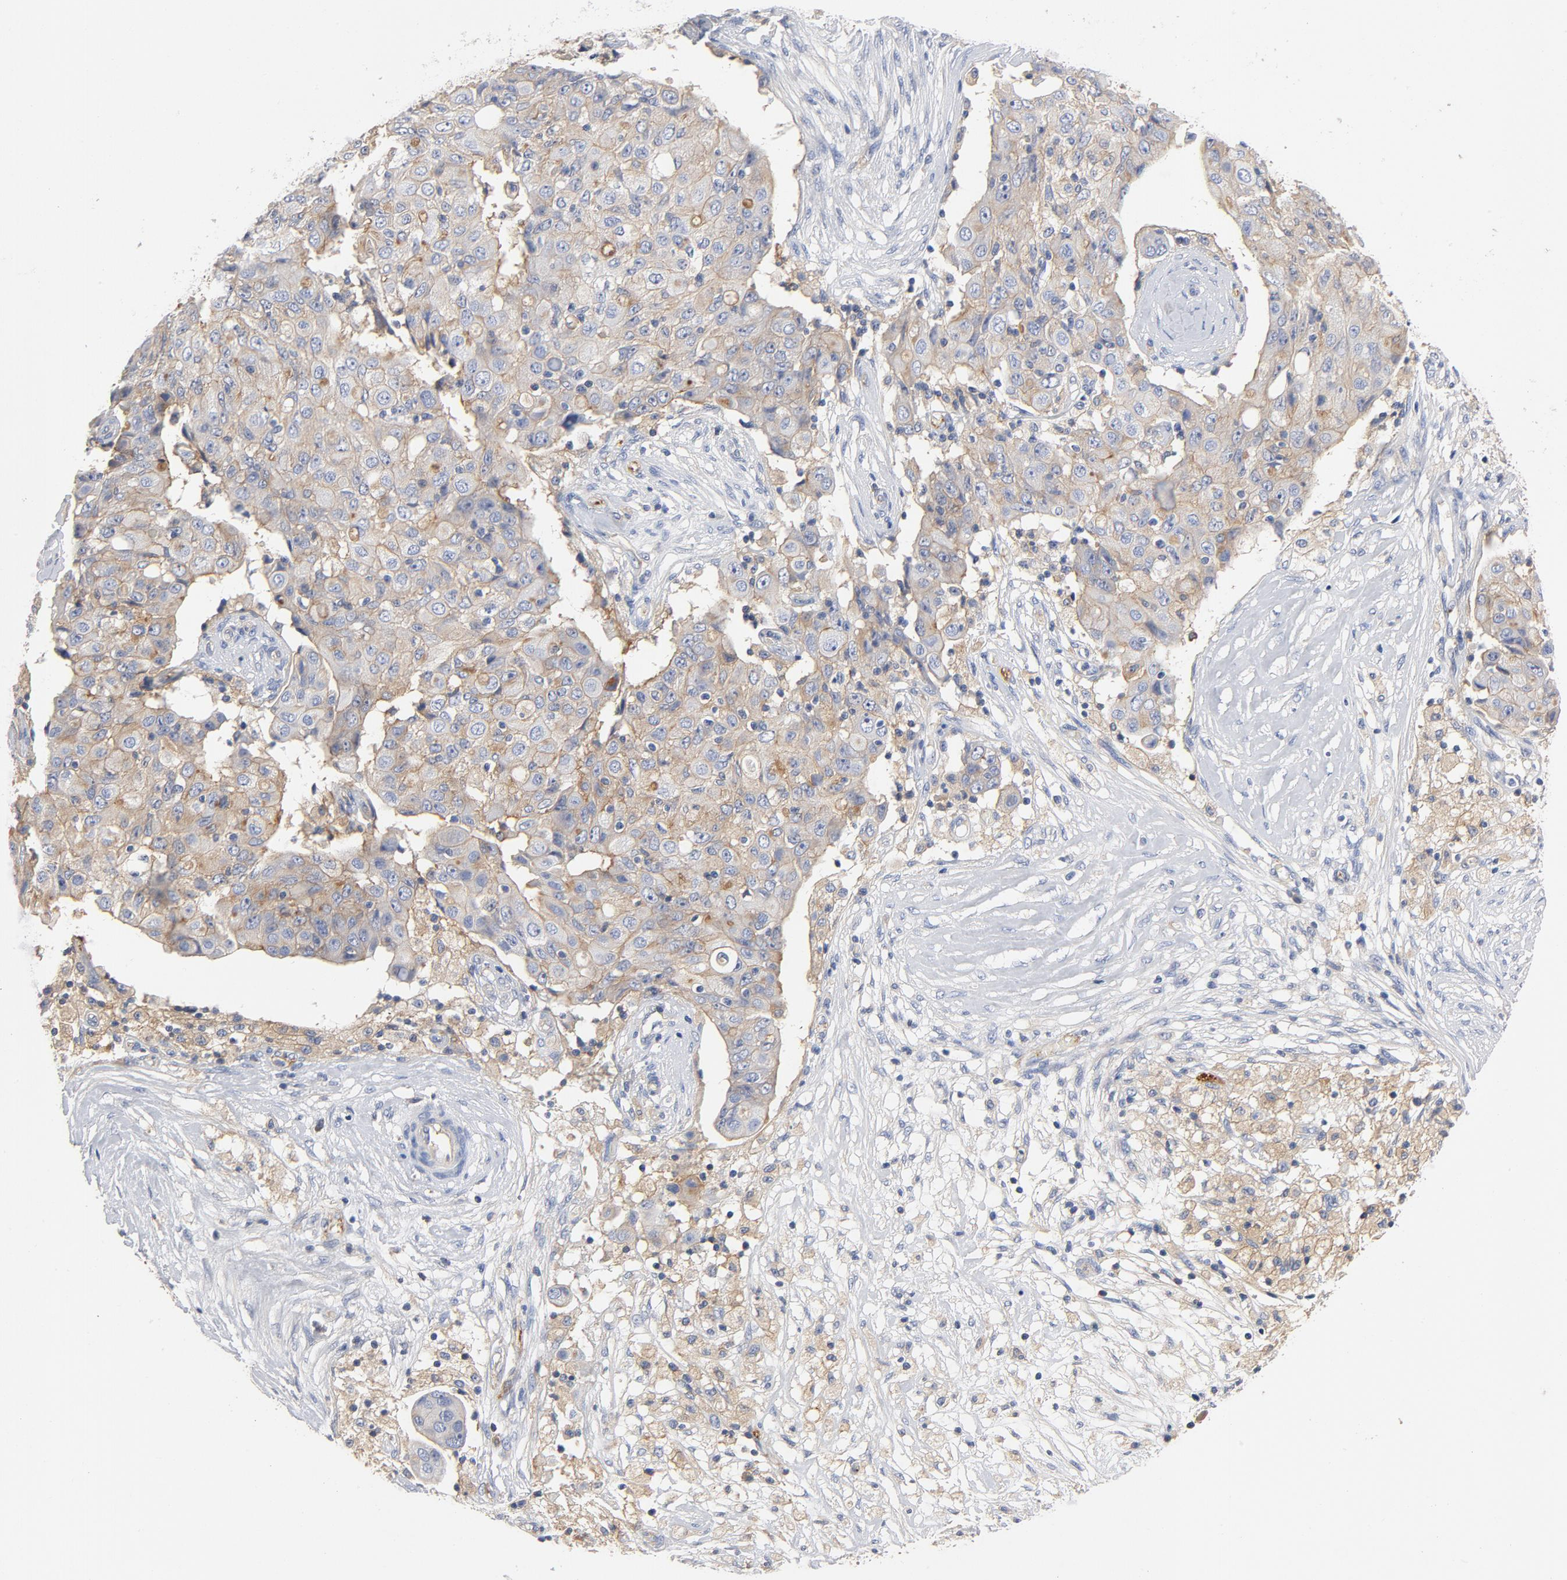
{"staining": {"intensity": "weak", "quantity": ">75%", "location": "cytoplasmic/membranous"}, "tissue": "ovarian cancer", "cell_type": "Tumor cells", "image_type": "cancer", "snomed": [{"axis": "morphology", "description": "Carcinoma, endometroid"}, {"axis": "topography", "description": "Ovary"}], "caption": "Immunohistochemical staining of ovarian endometroid carcinoma exhibits low levels of weak cytoplasmic/membranous protein positivity in approximately >75% of tumor cells.", "gene": "SRC", "patient": {"sex": "female", "age": 42}}